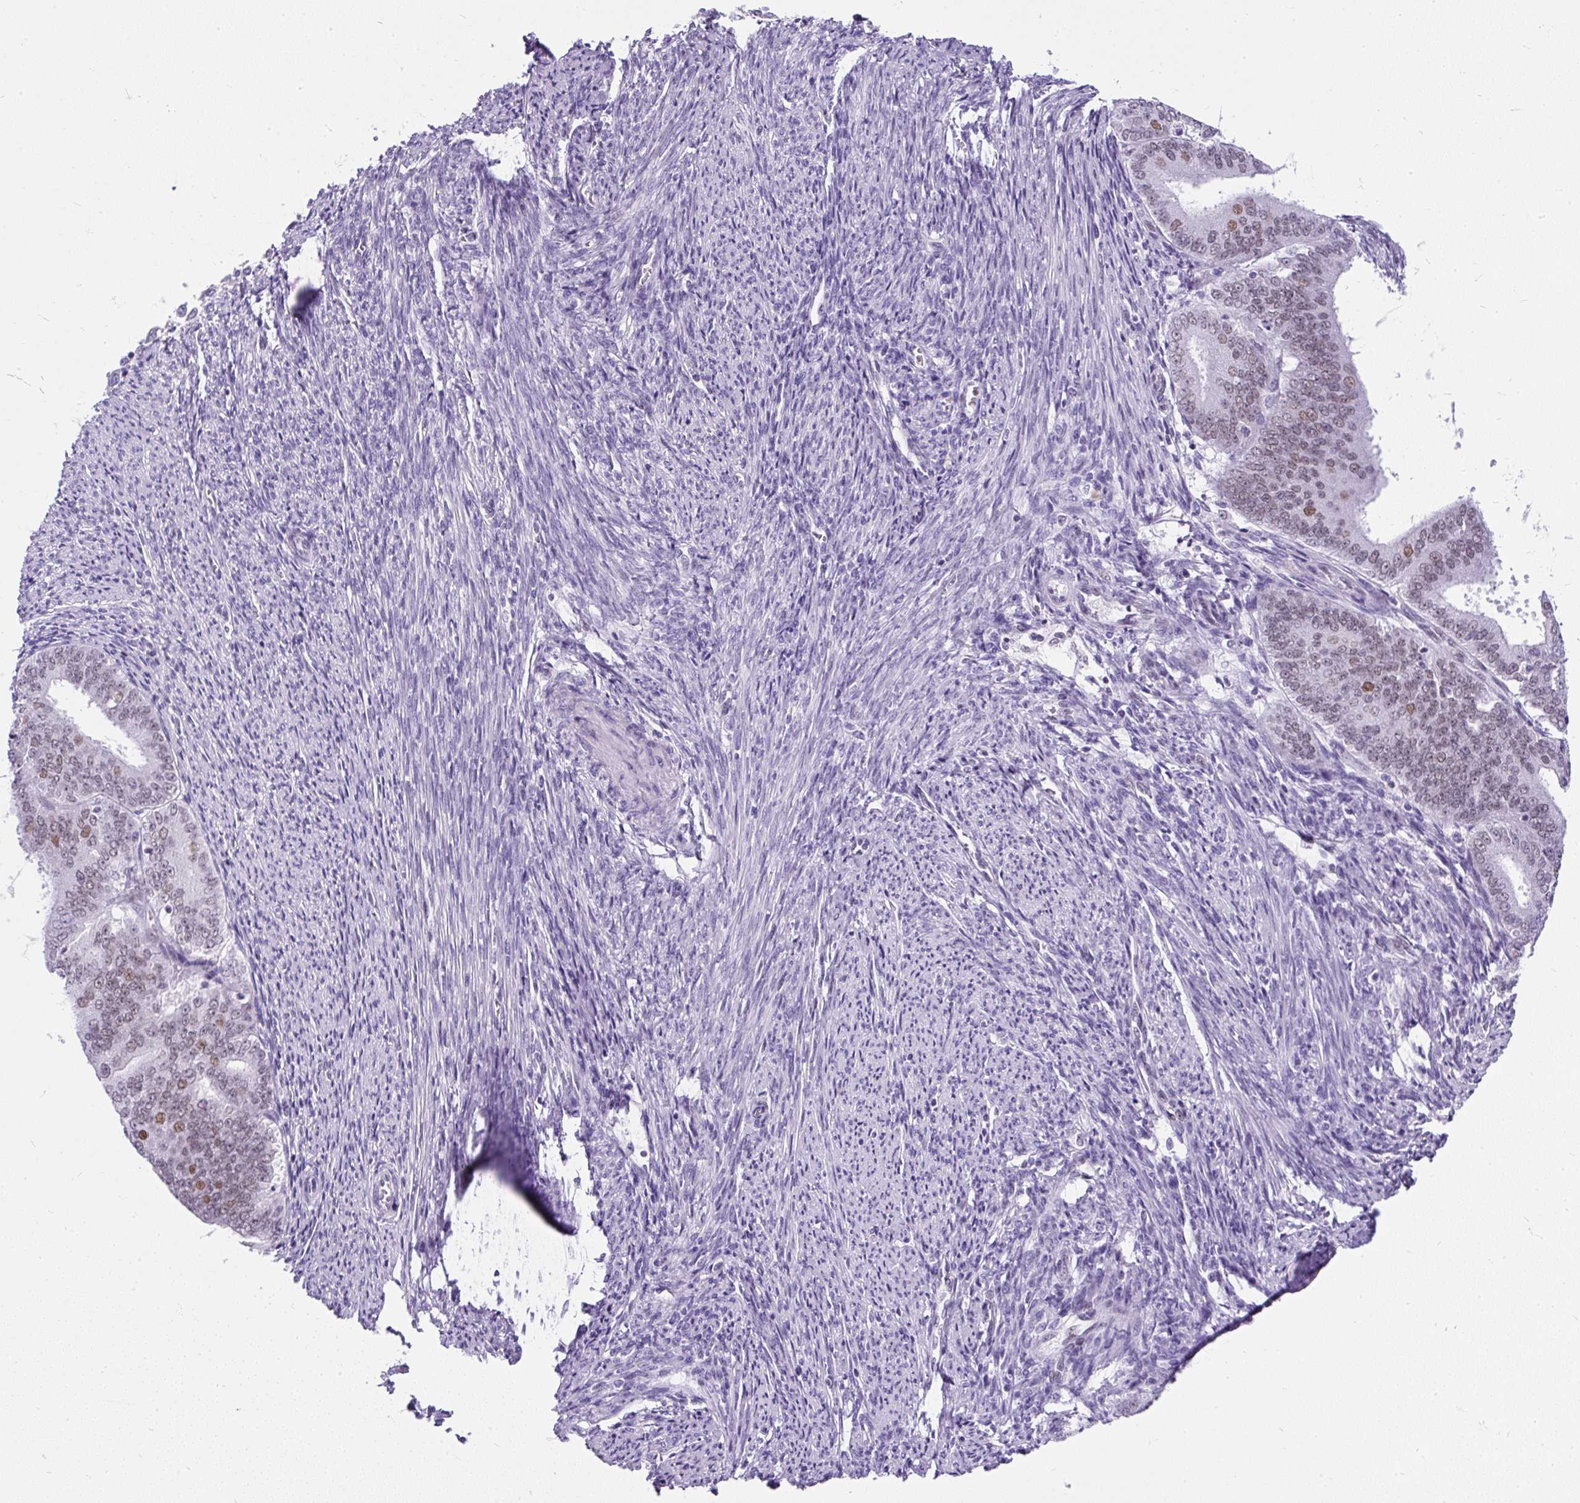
{"staining": {"intensity": "moderate", "quantity": "<25%", "location": "nuclear"}, "tissue": "endometrial cancer", "cell_type": "Tumor cells", "image_type": "cancer", "snomed": [{"axis": "morphology", "description": "Adenocarcinoma, NOS"}, {"axis": "topography", "description": "Endometrium"}], "caption": "High-magnification brightfield microscopy of endometrial cancer stained with DAB (3,3'-diaminobenzidine) (brown) and counterstained with hematoxylin (blue). tumor cells exhibit moderate nuclear positivity is seen in about<25% of cells.", "gene": "PLCXD2", "patient": {"sex": "female", "age": 63}}